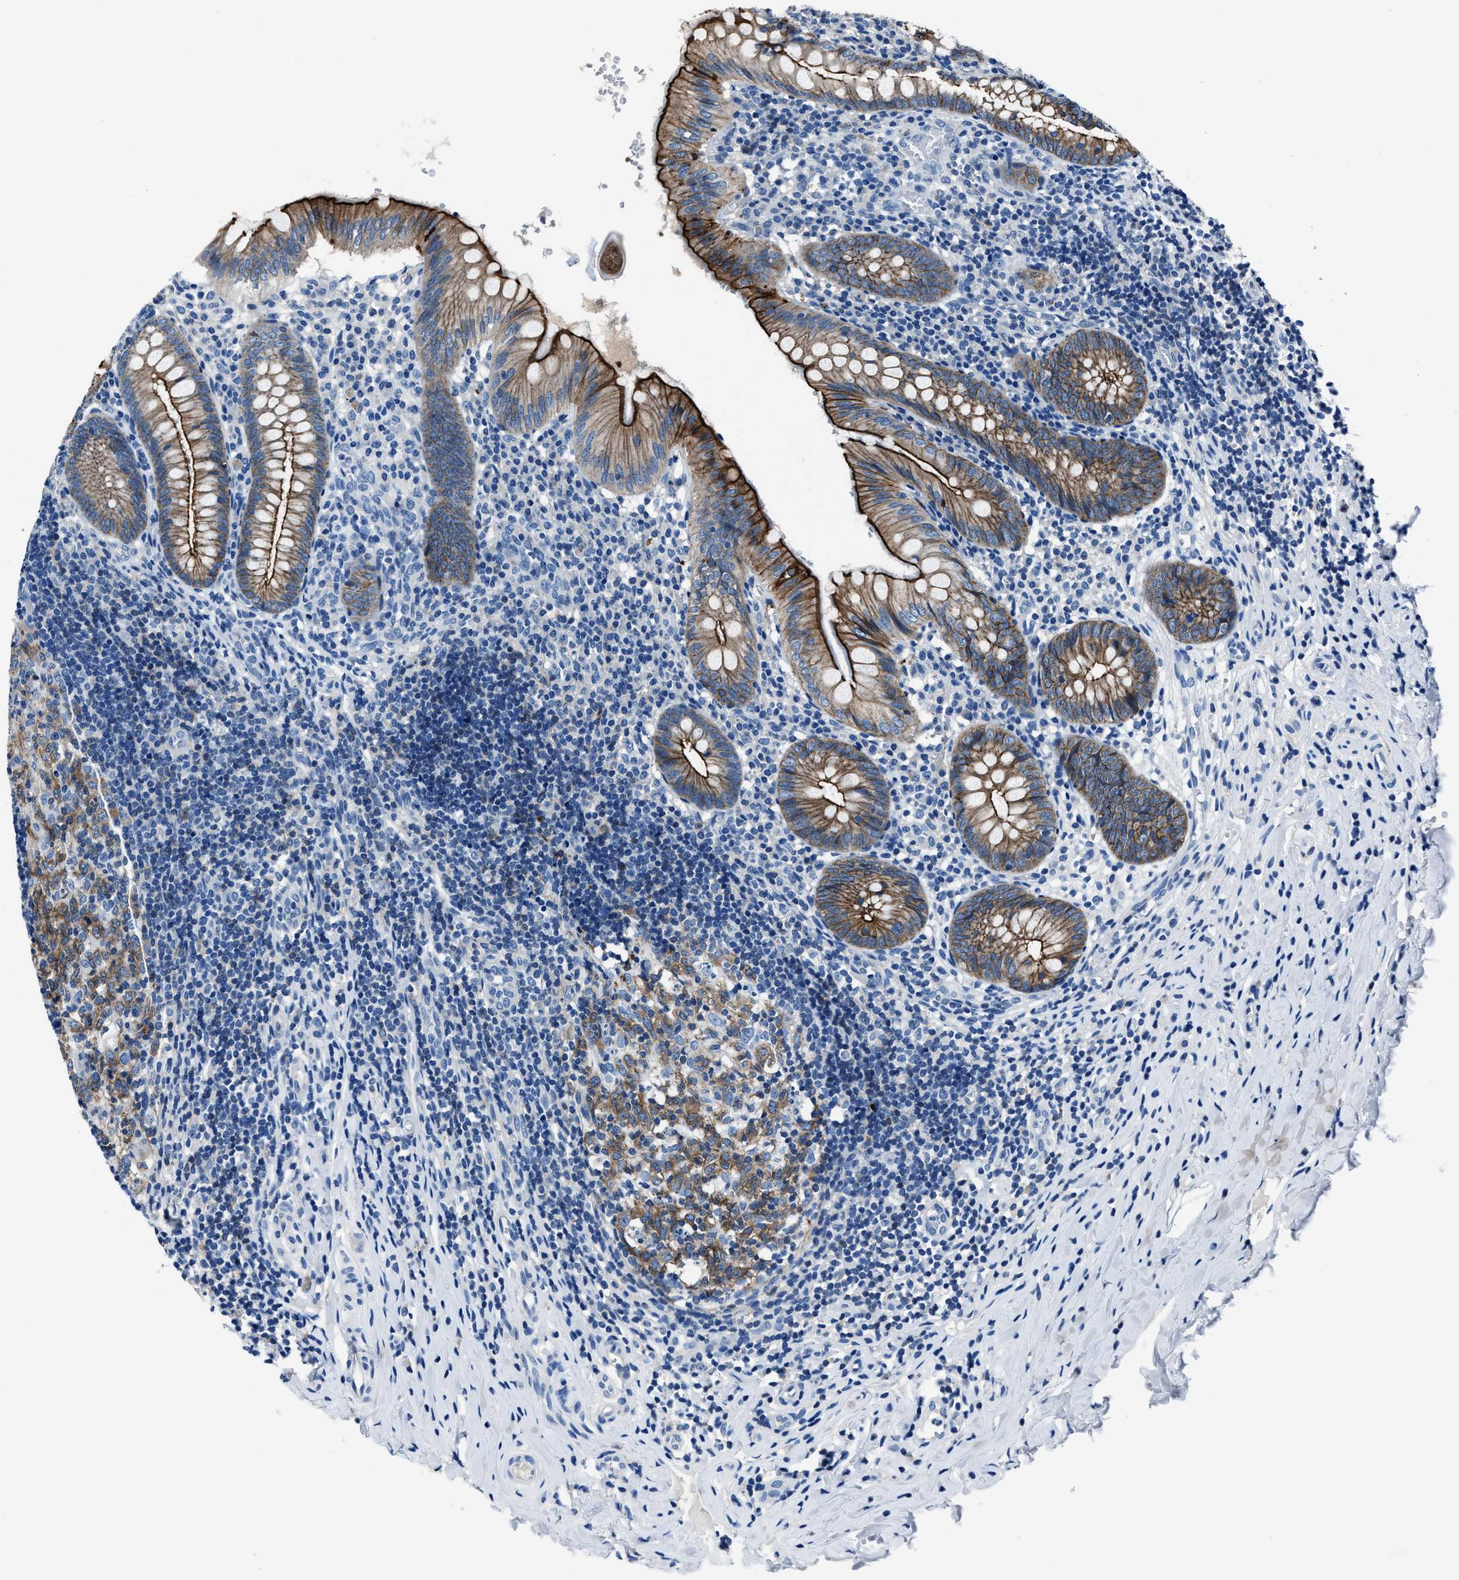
{"staining": {"intensity": "strong", "quantity": ">75%", "location": "cytoplasmic/membranous"}, "tissue": "appendix", "cell_type": "Glandular cells", "image_type": "normal", "snomed": [{"axis": "morphology", "description": "Normal tissue, NOS"}, {"axis": "topography", "description": "Appendix"}], "caption": "Approximately >75% of glandular cells in unremarkable human appendix demonstrate strong cytoplasmic/membranous protein staining as visualized by brown immunohistochemical staining.", "gene": "LMO7", "patient": {"sex": "male", "age": 8}}